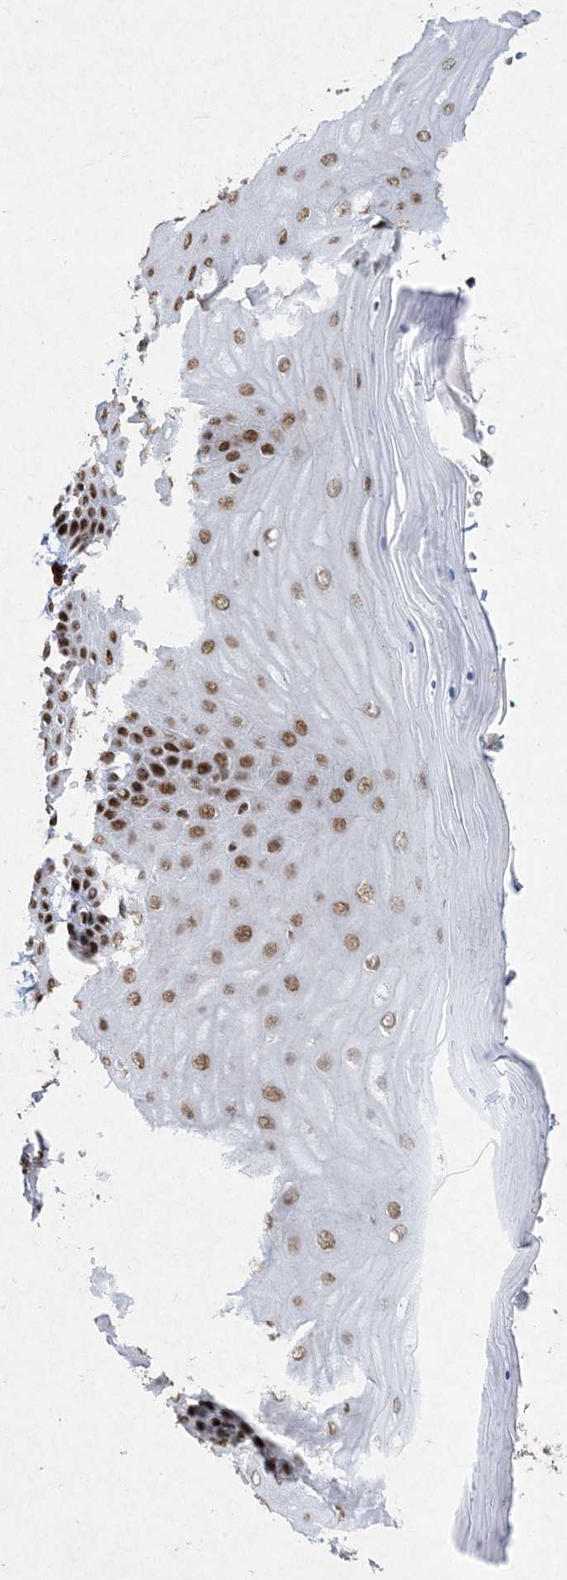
{"staining": {"intensity": "strong", "quantity": ">75%", "location": "nuclear"}, "tissue": "cervix", "cell_type": "Glandular cells", "image_type": "normal", "snomed": [{"axis": "morphology", "description": "Normal tissue, NOS"}, {"axis": "topography", "description": "Cervix"}], "caption": "A histopathology image of human cervix stained for a protein shows strong nuclear brown staining in glandular cells. Using DAB (brown) and hematoxylin (blue) stains, captured at high magnification using brightfield microscopy.", "gene": "PKNOX2", "patient": {"sex": "female", "age": 55}}